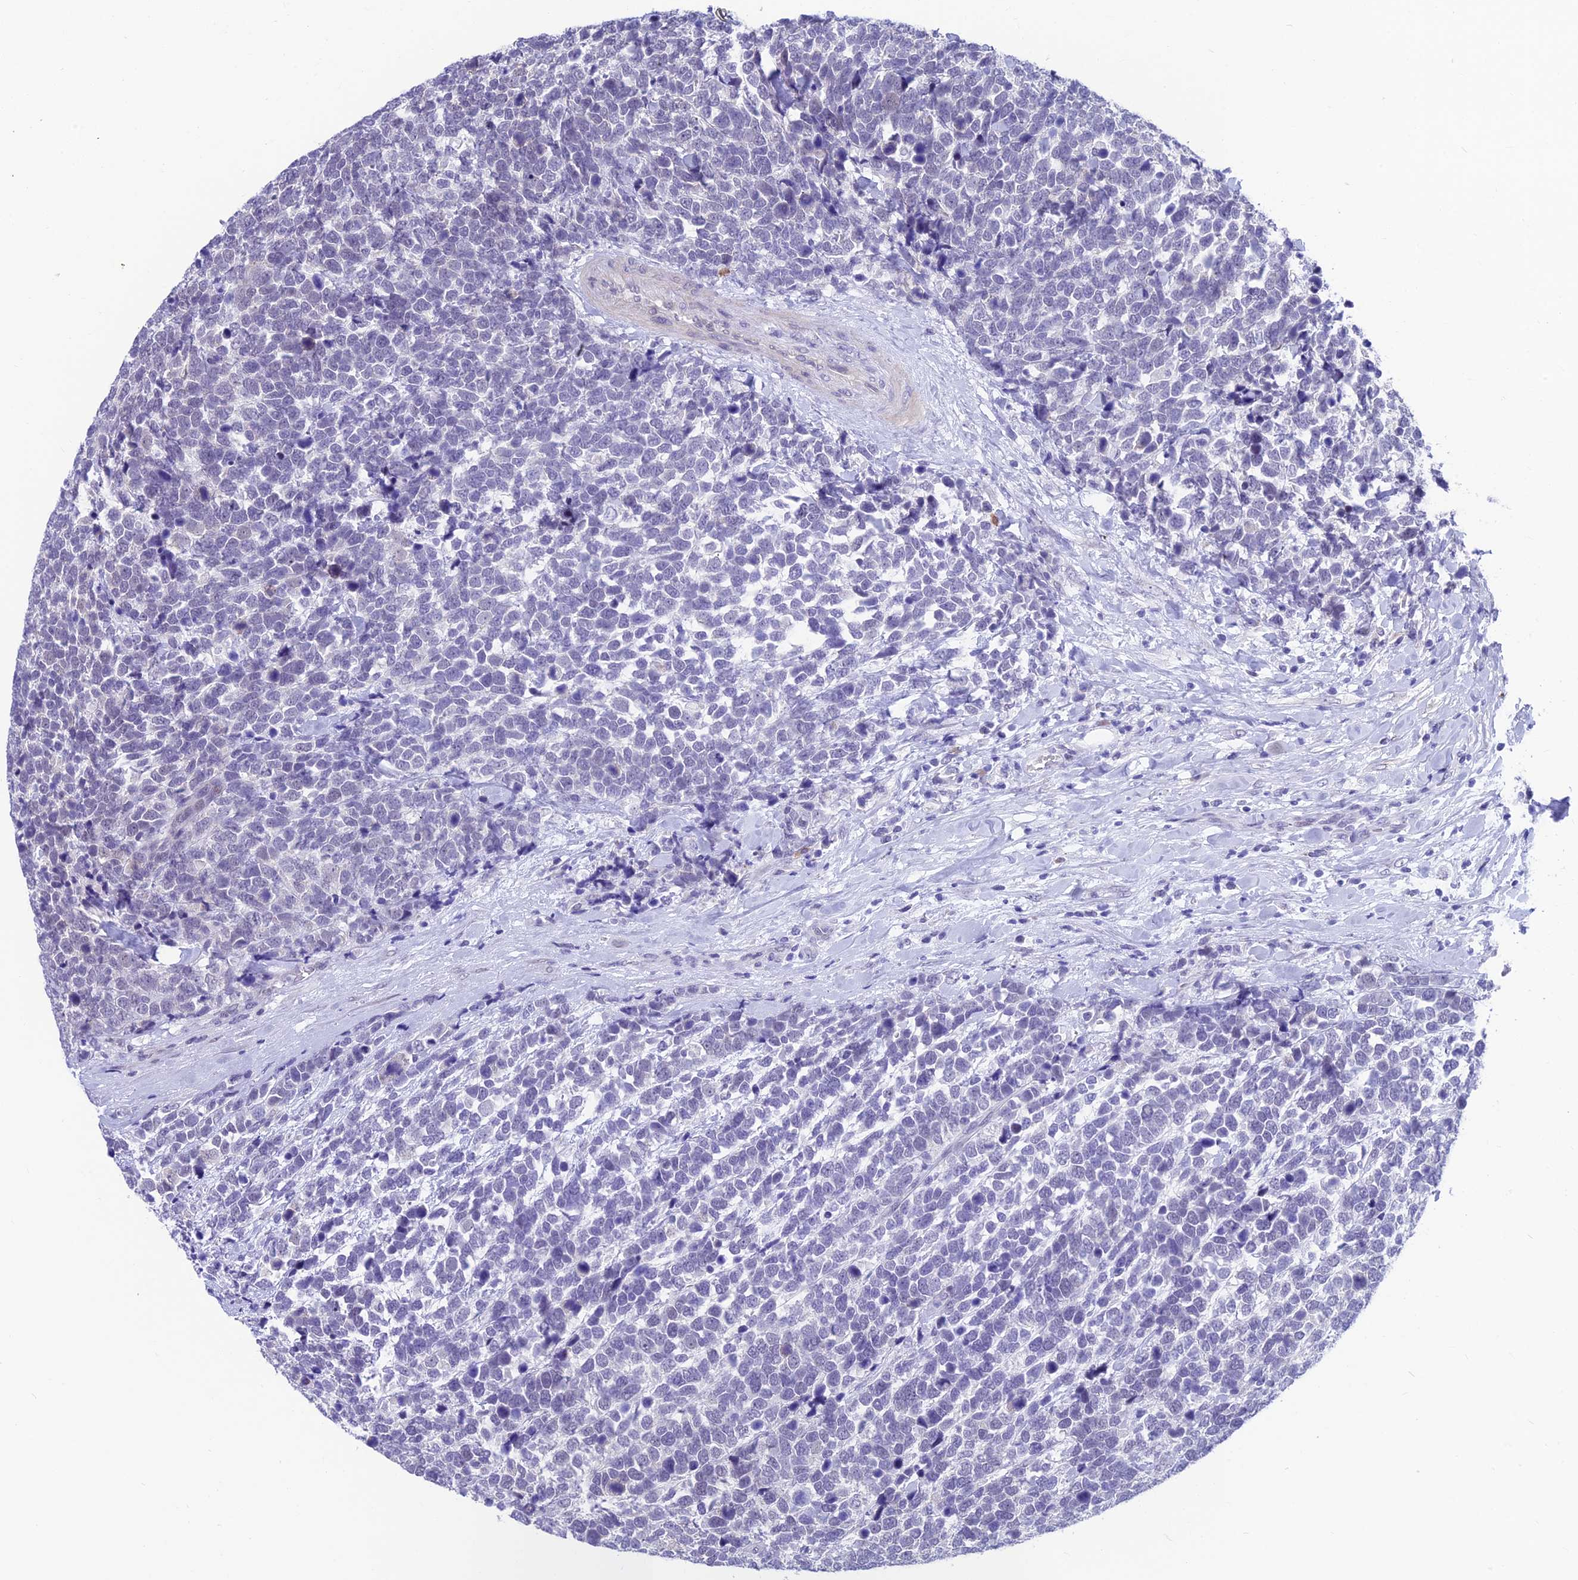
{"staining": {"intensity": "negative", "quantity": "none", "location": "none"}, "tissue": "urothelial cancer", "cell_type": "Tumor cells", "image_type": "cancer", "snomed": [{"axis": "morphology", "description": "Urothelial carcinoma, High grade"}, {"axis": "topography", "description": "Urinary bladder"}], "caption": "DAB immunohistochemical staining of urothelial carcinoma (high-grade) demonstrates no significant expression in tumor cells.", "gene": "KIAA1191", "patient": {"sex": "female", "age": 82}}